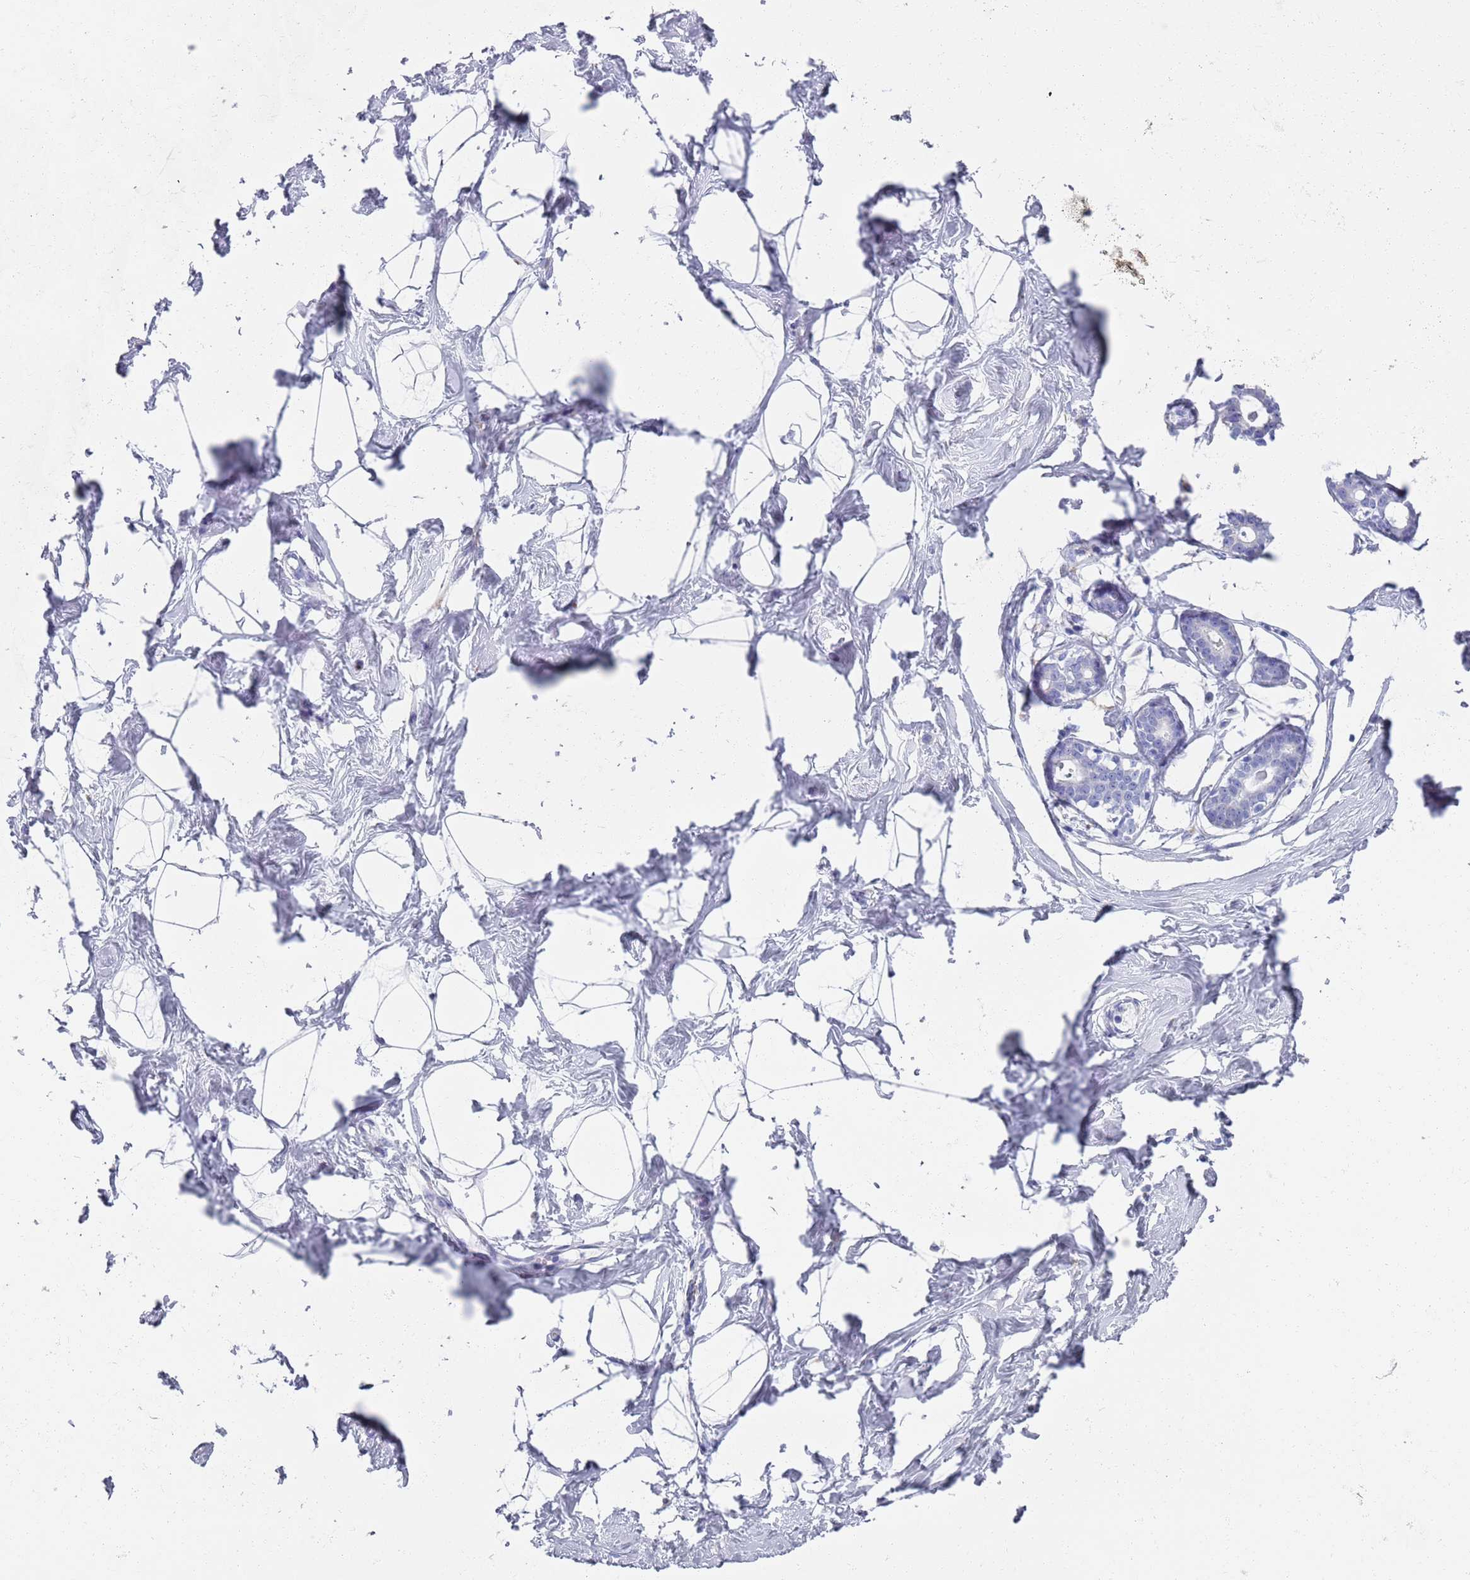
{"staining": {"intensity": "negative", "quantity": "none", "location": "none"}, "tissue": "breast", "cell_type": "Adipocytes", "image_type": "normal", "snomed": [{"axis": "morphology", "description": "Normal tissue, NOS"}, {"axis": "morphology", "description": "Adenoma, NOS"}, {"axis": "topography", "description": "Breast"}], "caption": "Immunohistochemistry (IHC) photomicrograph of normal breast stained for a protein (brown), which exhibits no expression in adipocytes. Brightfield microscopy of immunohistochemistry (IHC) stained with DAB (3,3'-diaminobenzidine) (brown) and hematoxylin (blue), captured at high magnification.", "gene": "PLOD1", "patient": {"sex": "female", "age": 23}}